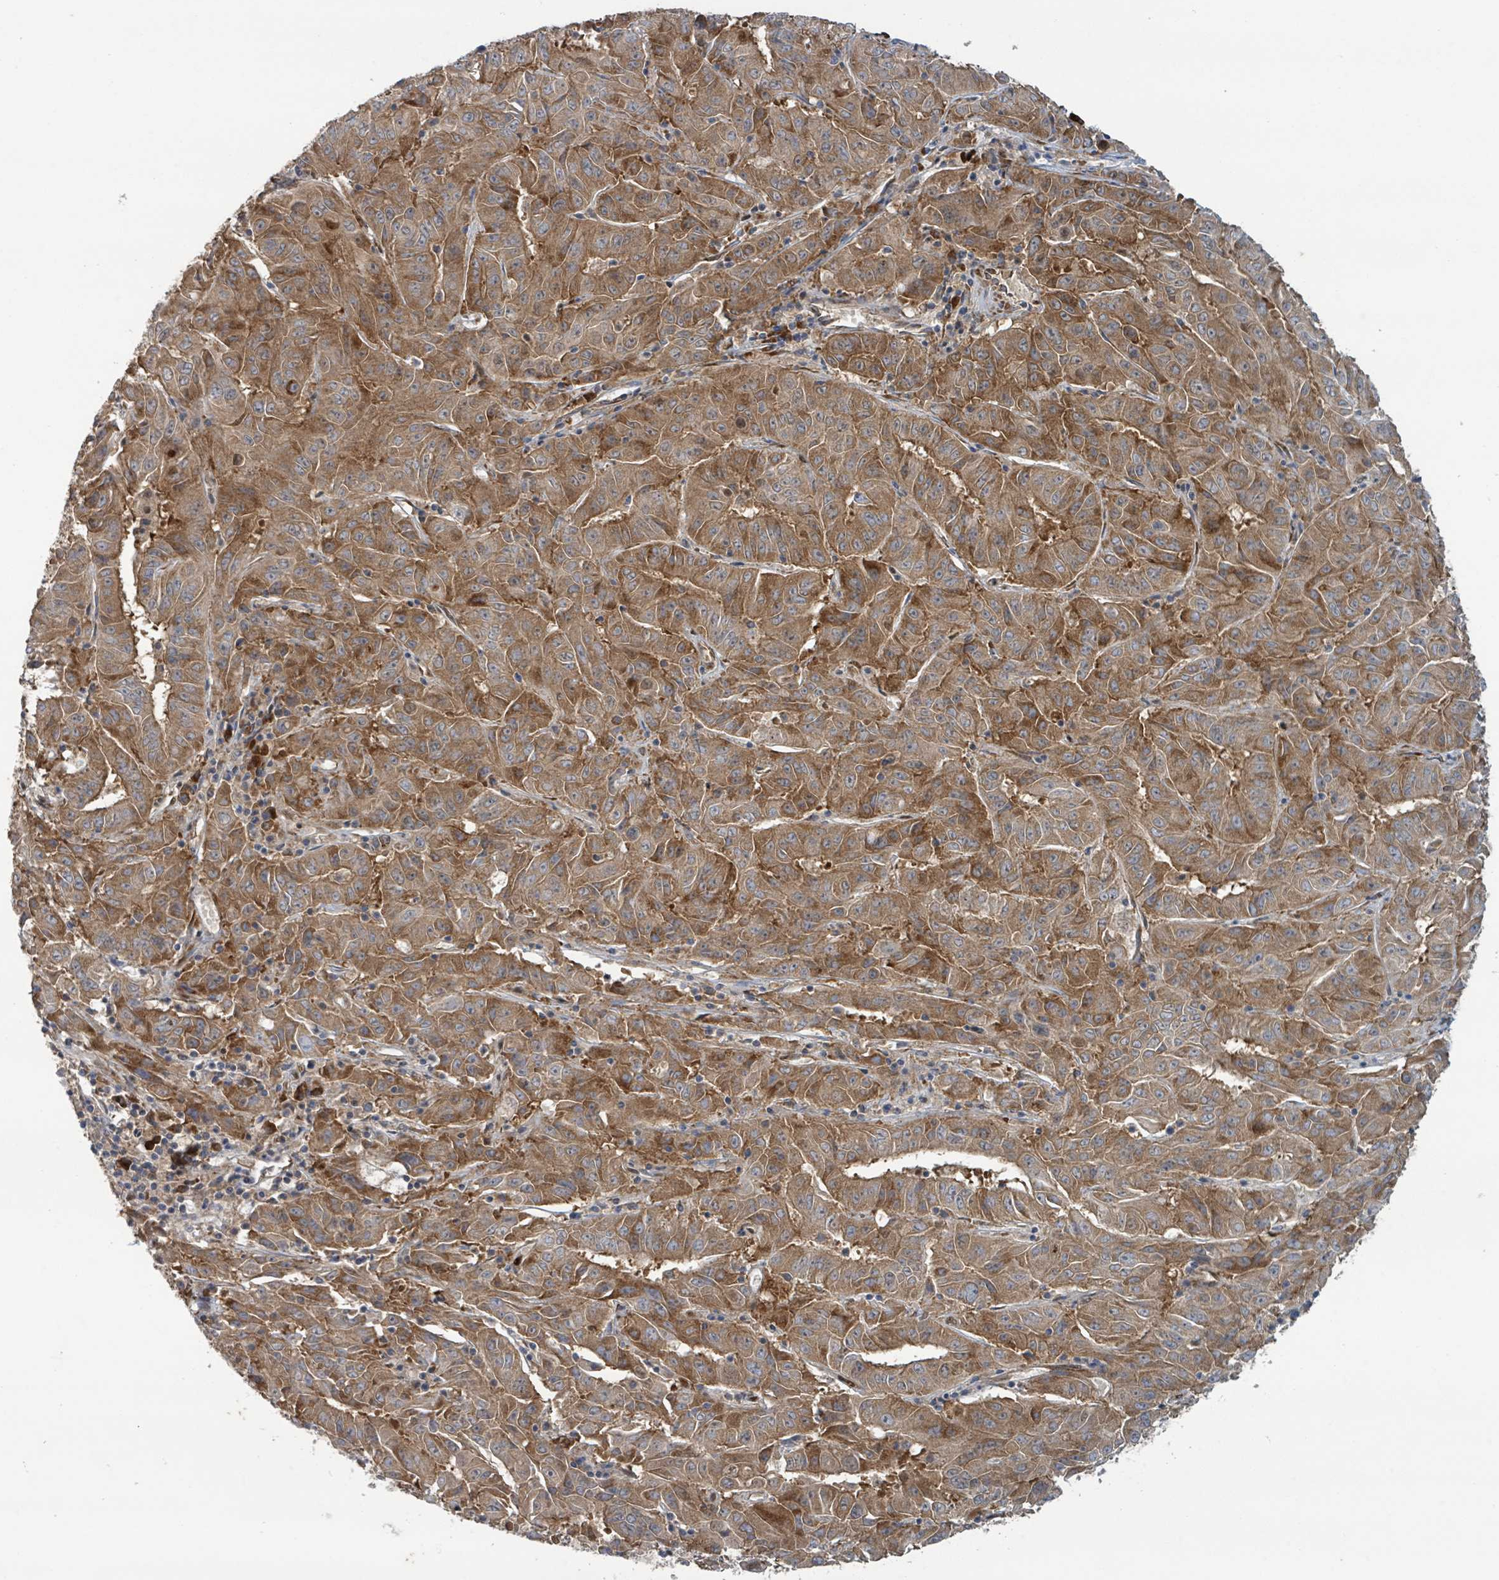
{"staining": {"intensity": "strong", "quantity": ">75%", "location": "cytoplasmic/membranous"}, "tissue": "pancreatic cancer", "cell_type": "Tumor cells", "image_type": "cancer", "snomed": [{"axis": "morphology", "description": "Adenocarcinoma, NOS"}, {"axis": "topography", "description": "Pancreas"}], "caption": "Immunohistochemistry (IHC) photomicrograph of neoplastic tissue: pancreatic cancer stained using IHC displays high levels of strong protein expression localized specifically in the cytoplasmic/membranous of tumor cells, appearing as a cytoplasmic/membranous brown color.", "gene": "OR51E1", "patient": {"sex": "male", "age": 63}}